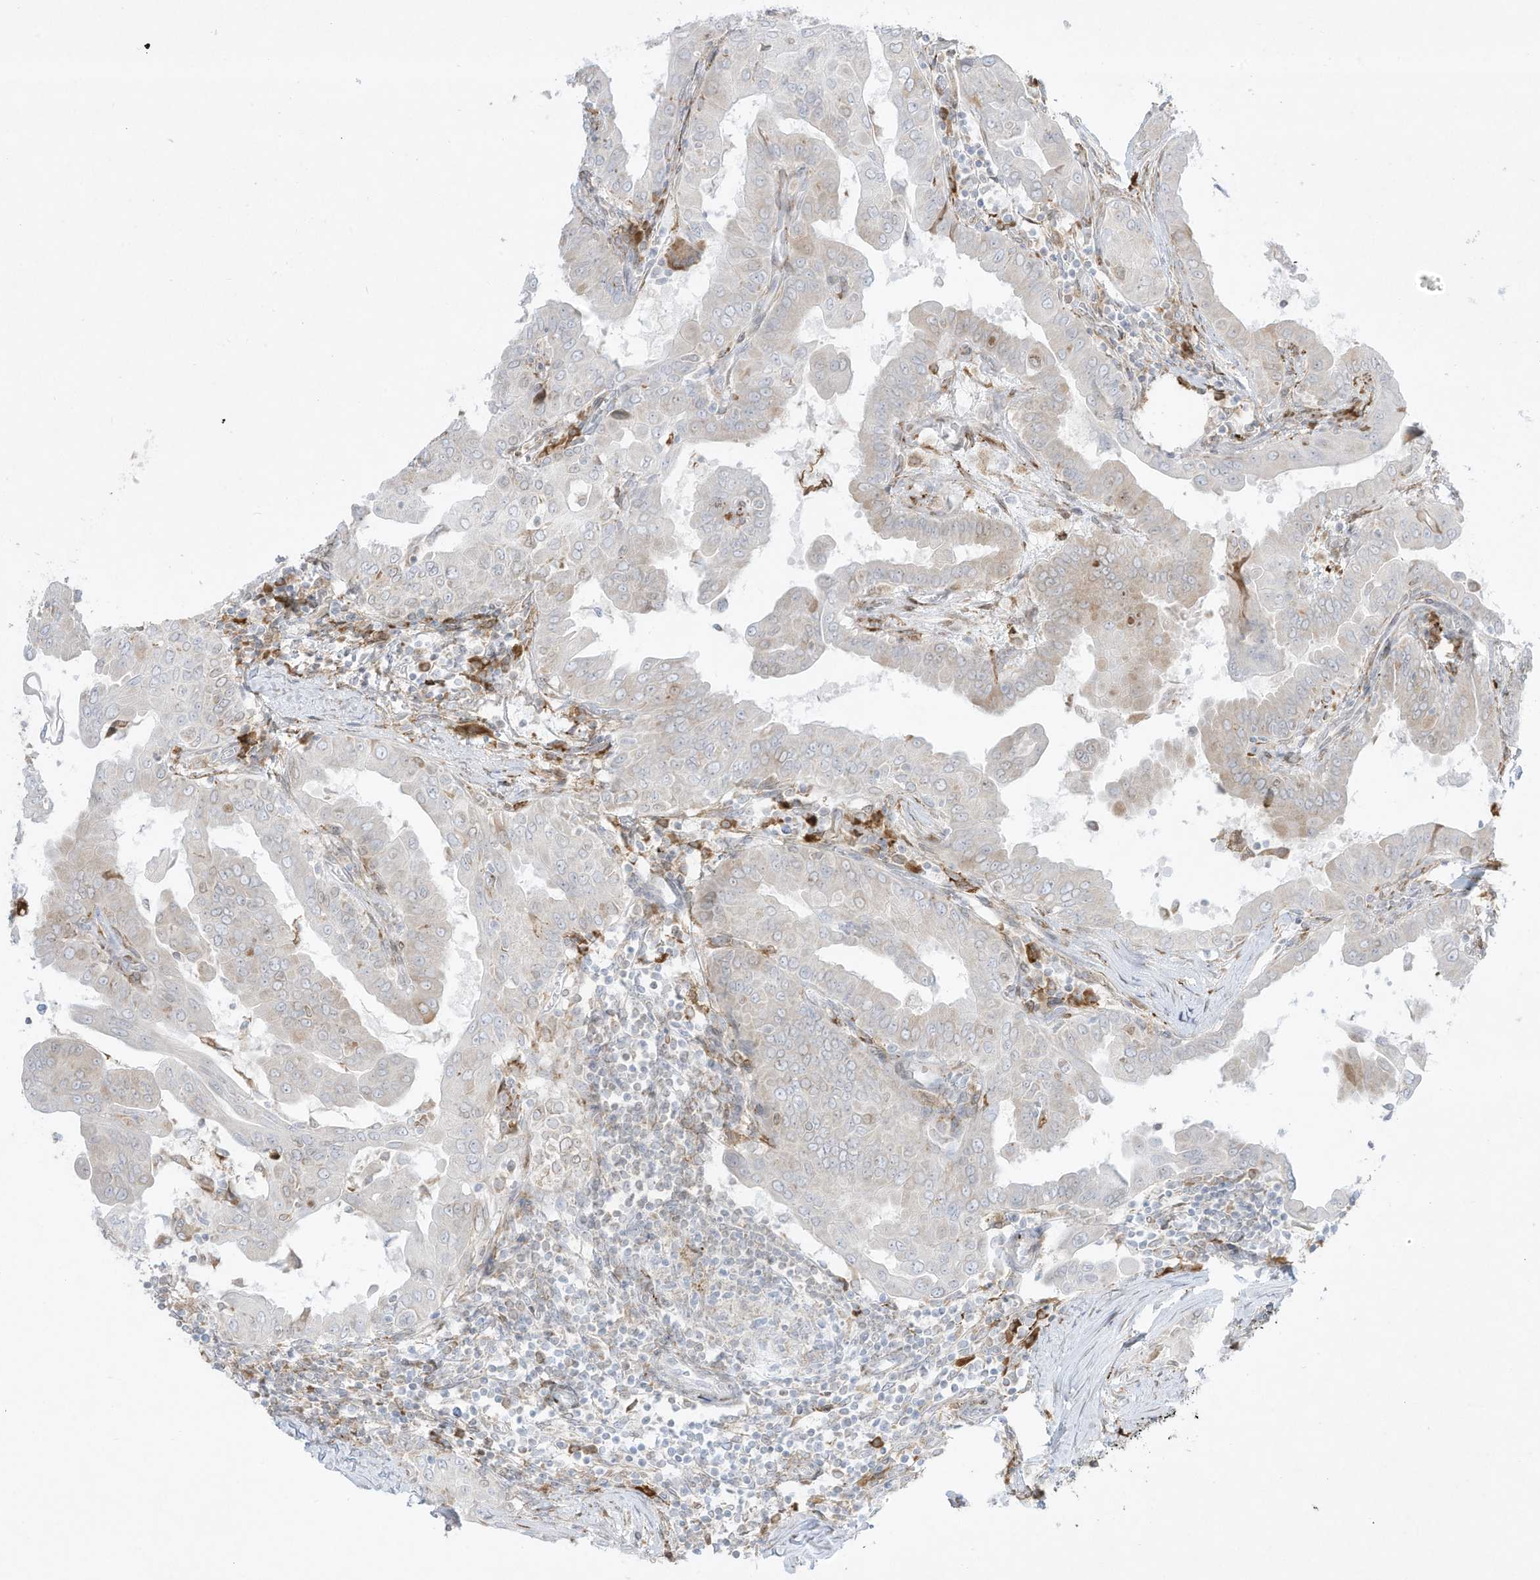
{"staining": {"intensity": "negative", "quantity": "none", "location": "none"}, "tissue": "thyroid cancer", "cell_type": "Tumor cells", "image_type": "cancer", "snomed": [{"axis": "morphology", "description": "Papillary adenocarcinoma, NOS"}, {"axis": "topography", "description": "Thyroid gland"}], "caption": "An image of papillary adenocarcinoma (thyroid) stained for a protein reveals no brown staining in tumor cells.", "gene": "PTK6", "patient": {"sex": "male", "age": 33}}